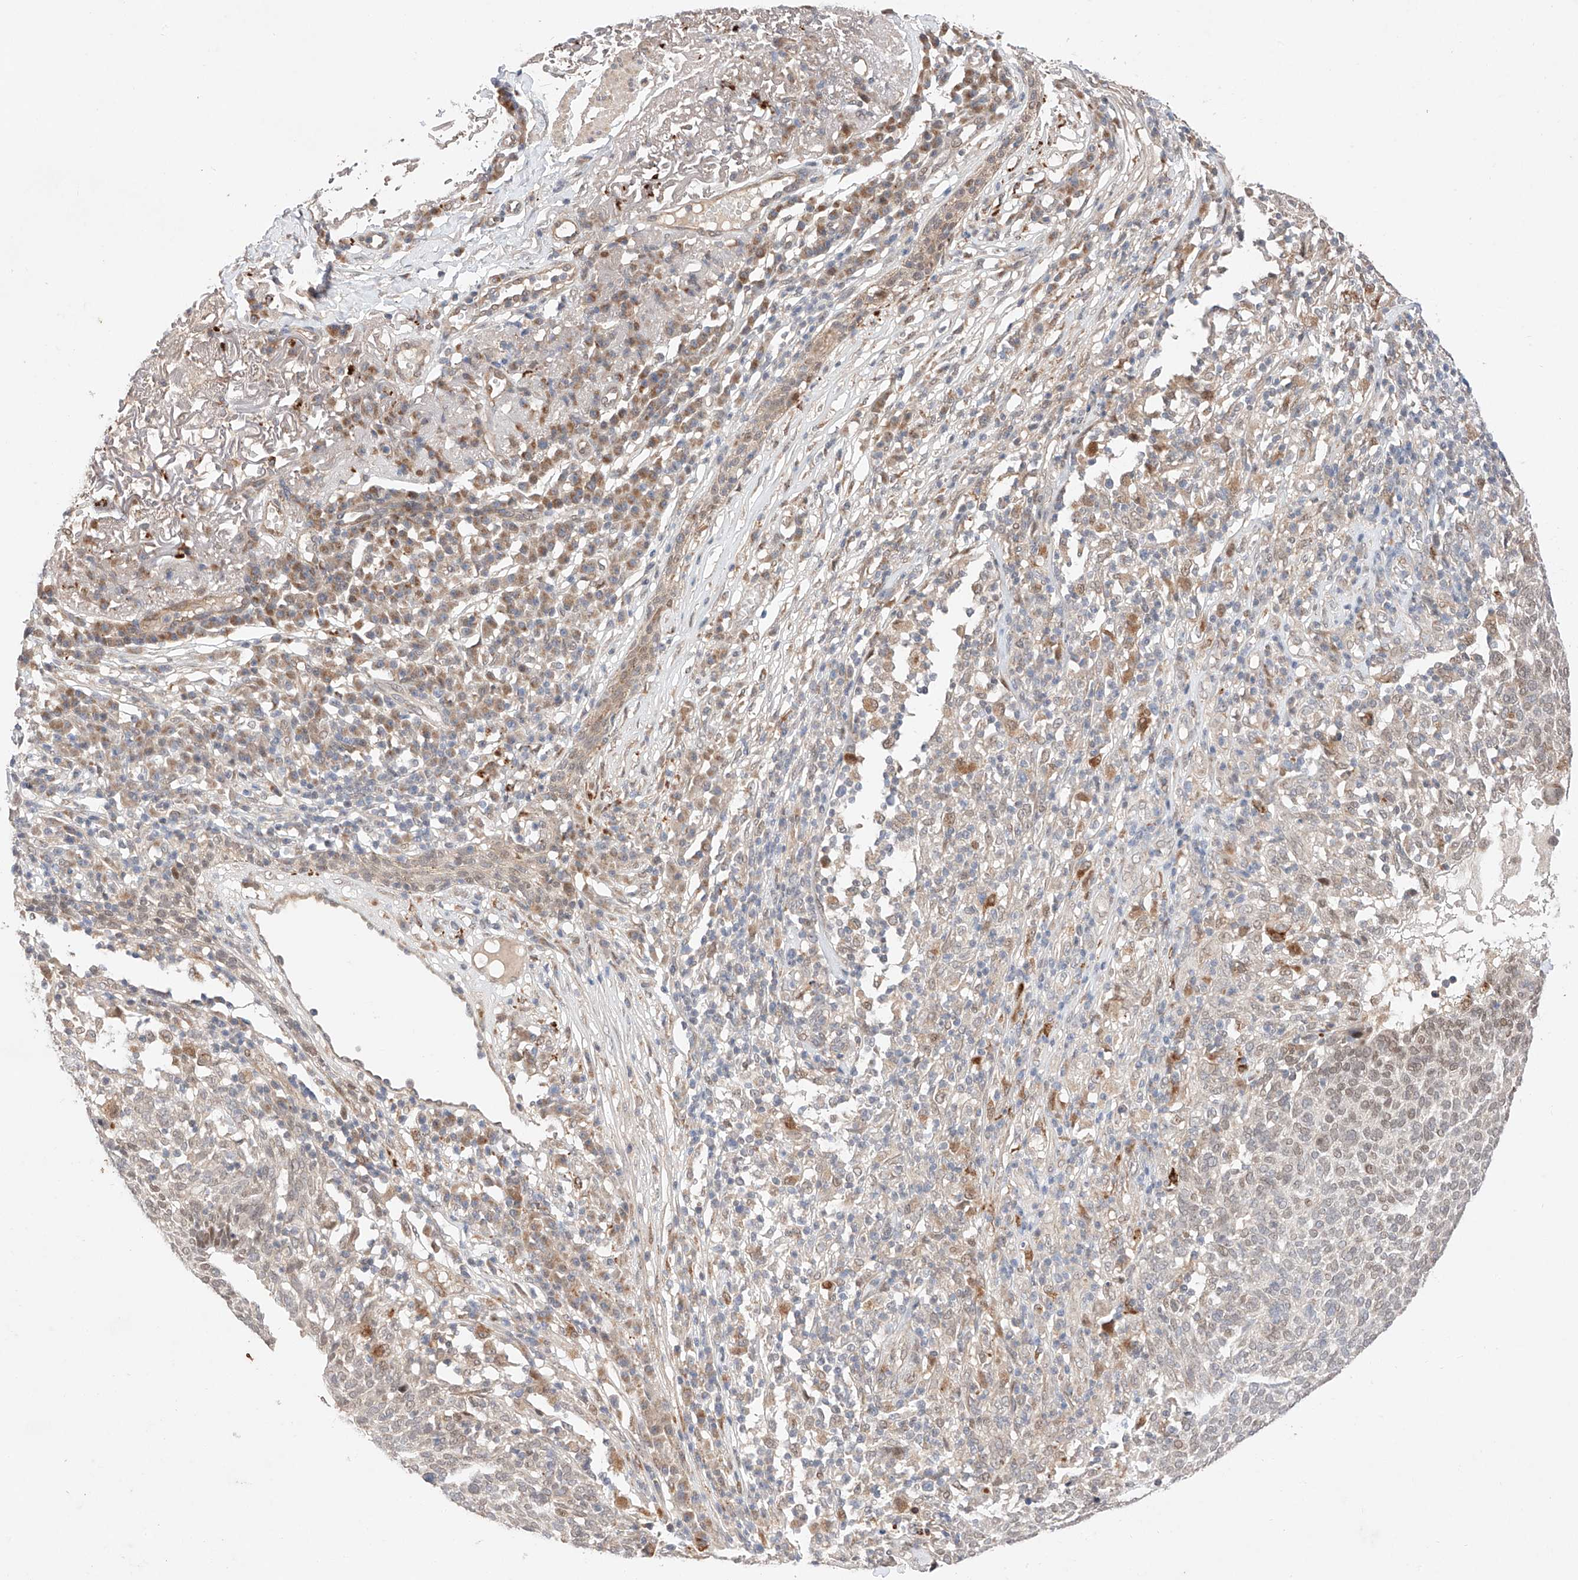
{"staining": {"intensity": "weak", "quantity": "25%-75%", "location": "nuclear"}, "tissue": "skin cancer", "cell_type": "Tumor cells", "image_type": "cancer", "snomed": [{"axis": "morphology", "description": "Squamous cell carcinoma, NOS"}, {"axis": "topography", "description": "Skin"}], "caption": "The immunohistochemical stain highlights weak nuclear positivity in tumor cells of skin squamous cell carcinoma tissue. (DAB IHC, brown staining for protein, blue staining for nuclei).", "gene": "GCNT1", "patient": {"sex": "female", "age": 90}}